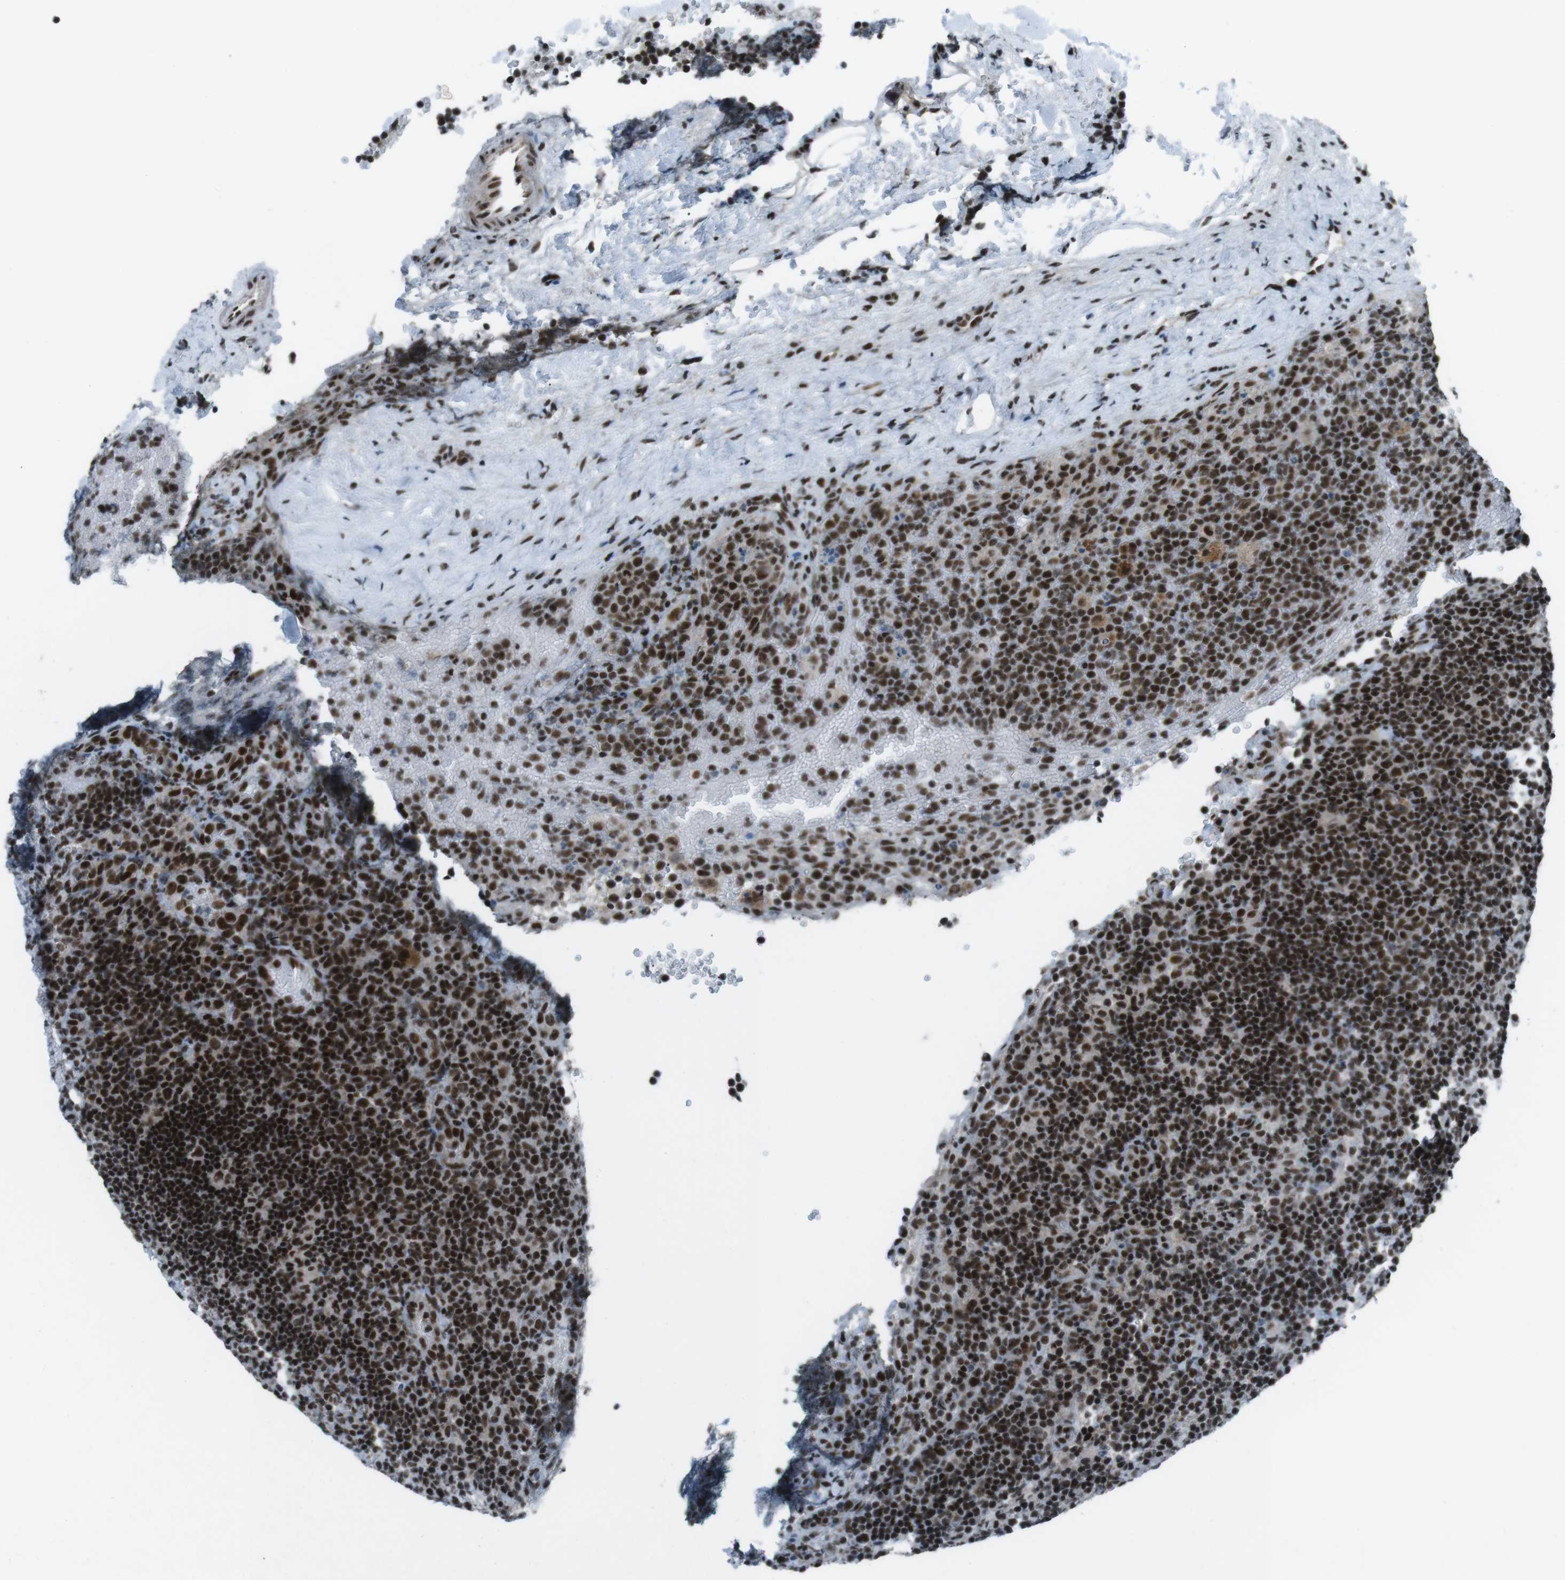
{"staining": {"intensity": "strong", "quantity": ">75%", "location": "nuclear"}, "tissue": "lymphoma", "cell_type": "Tumor cells", "image_type": "cancer", "snomed": [{"axis": "morphology", "description": "Malignant lymphoma, non-Hodgkin's type, High grade"}, {"axis": "topography", "description": "Lymph node"}], "caption": "A high amount of strong nuclear positivity is present in approximately >75% of tumor cells in lymphoma tissue. (Stains: DAB in brown, nuclei in blue, Microscopy: brightfield microscopy at high magnification).", "gene": "TAF1", "patient": {"sex": "male", "age": 61}}